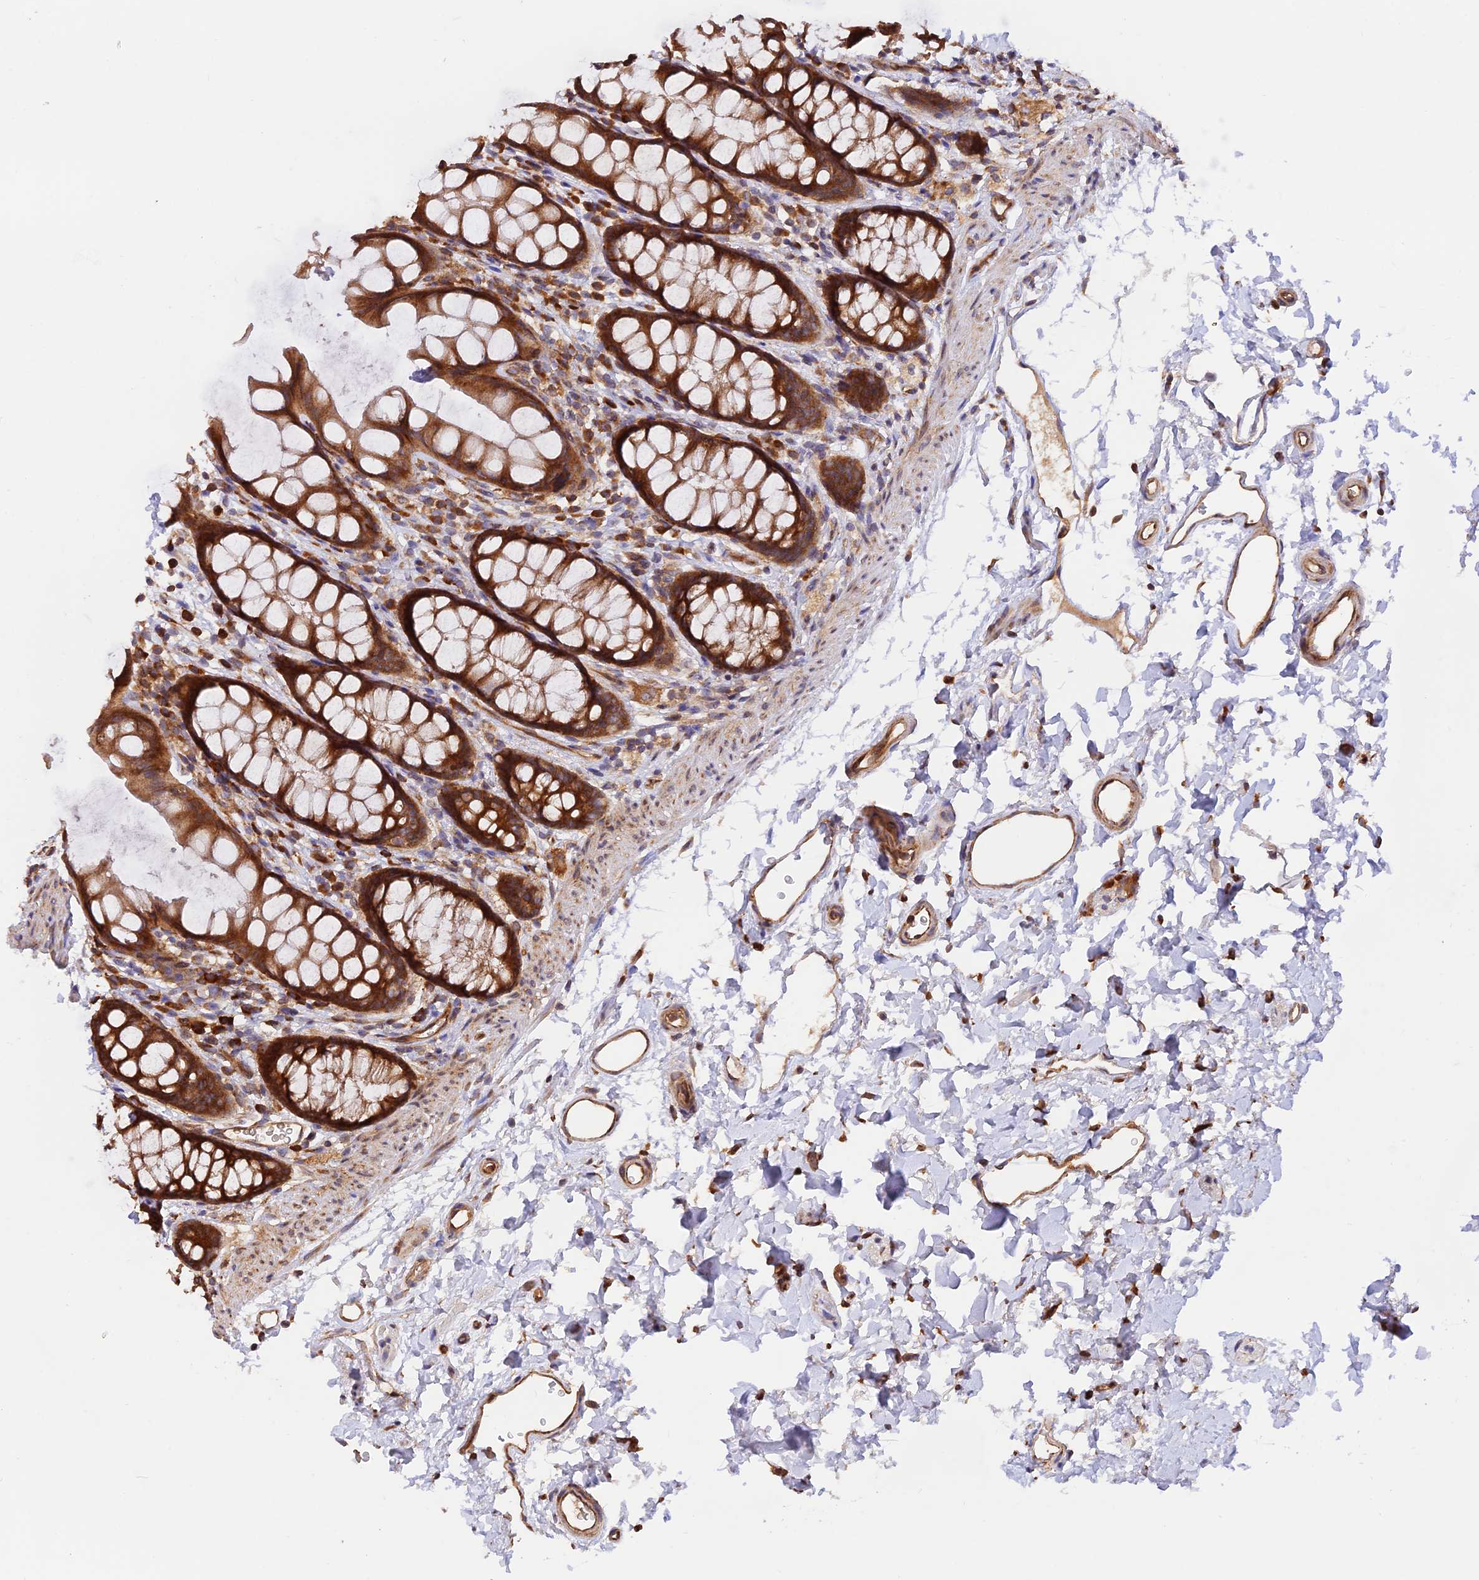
{"staining": {"intensity": "strong", "quantity": ">75%", "location": "cytoplasmic/membranous"}, "tissue": "rectum", "cell_type": "Glandular cells", "image_type": "normal", "snomed": [{"axis": "morphology", "description": "Normal tissue, NOS"}, {"axis": "topography", "description": "Rectum"}], "caption": "This is a photomicrograph of immunohistochemistry staining of benign rectum, which shows strong staining in the cytoplasmic/membranous of glandular cells.", "gene": "RPL5", "patient": {"sex": "female", "age": 65}}